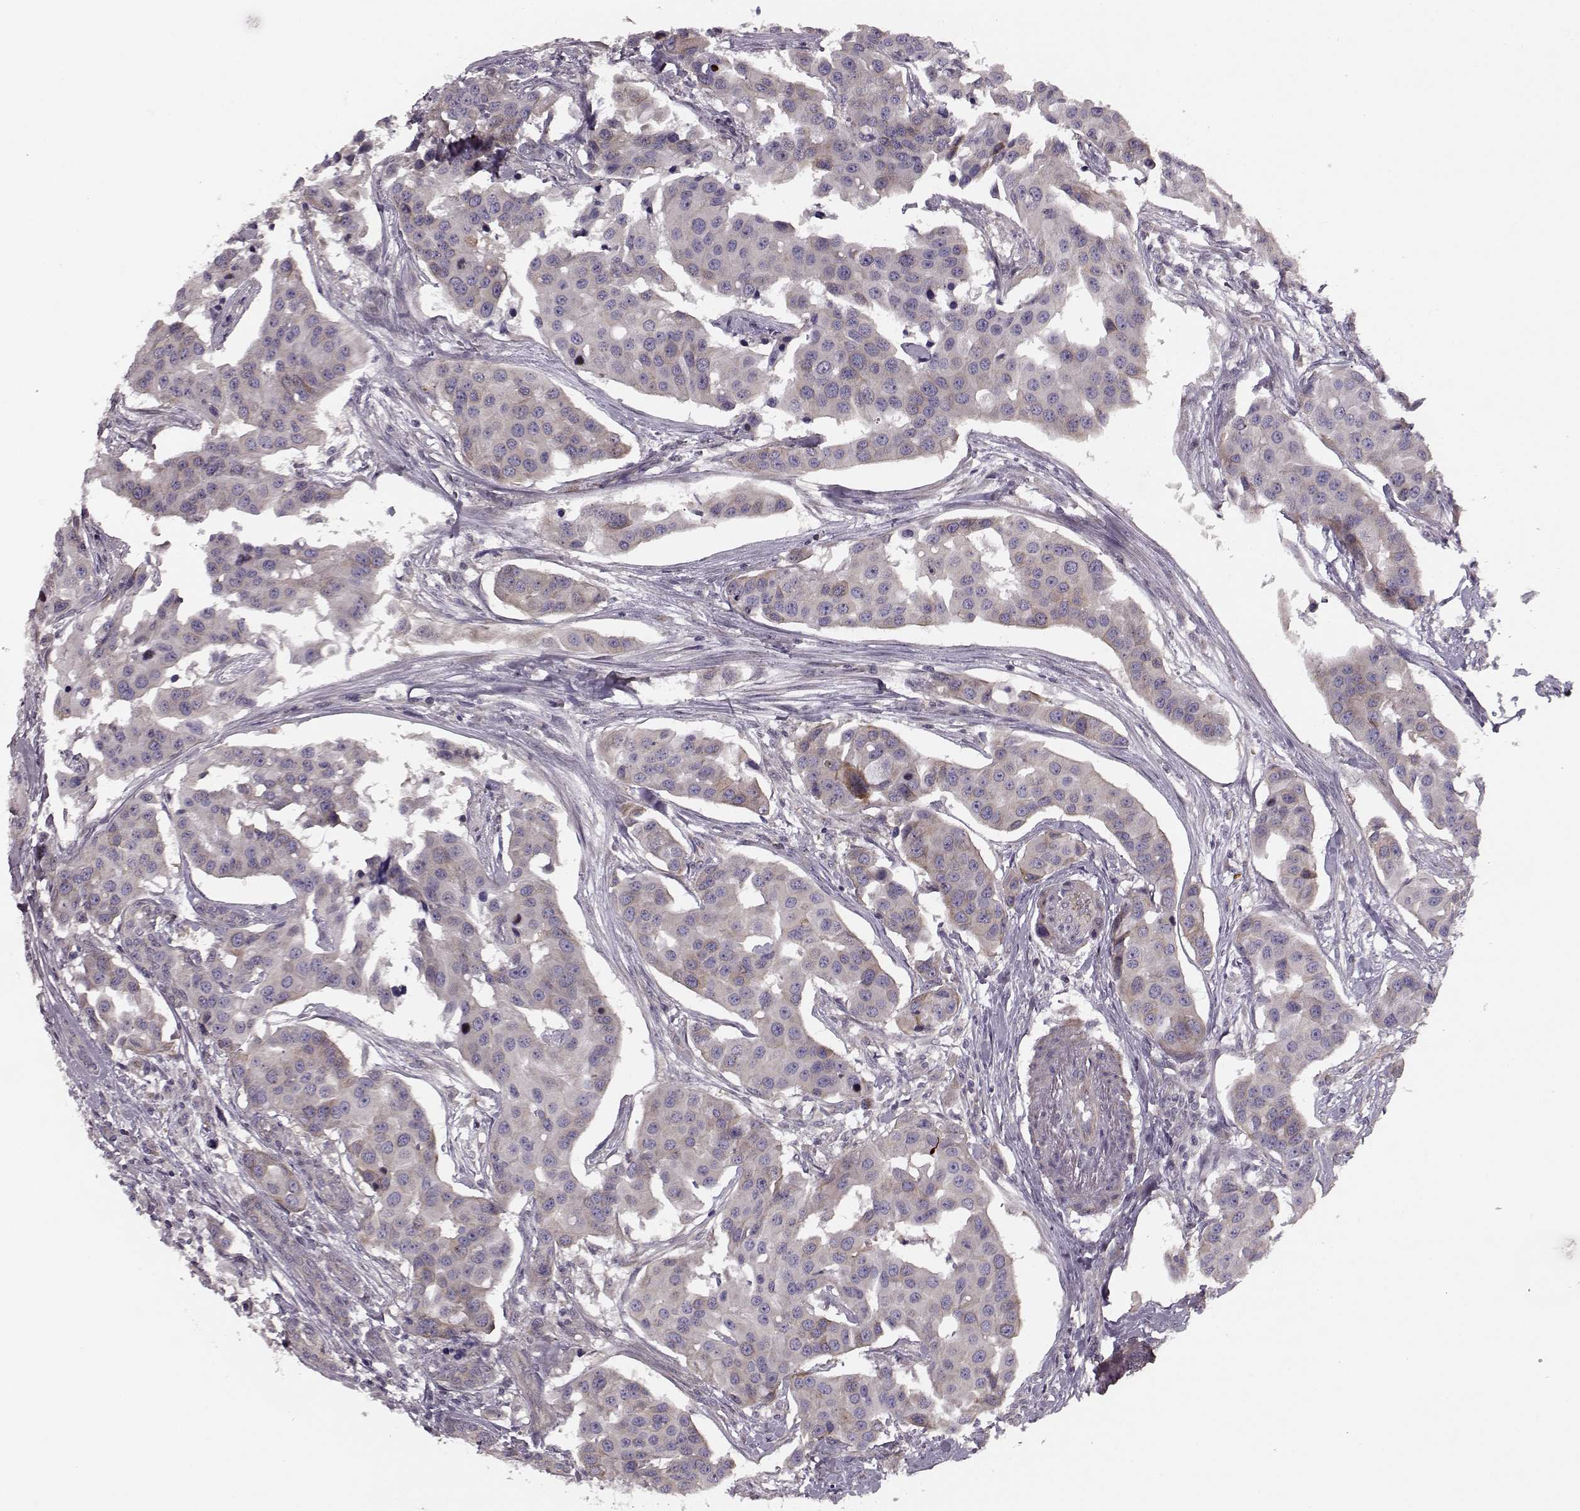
{"staining": {"intensity": "negative", "quantity": "none", "location": "none"}, "tissue": "head and neck cancer", "cell_type": "Tumor cells", "image_type": "cancer", "snomed": [{"axis": "morphology", "description": "Adenocarcinoma, NOS"}, {"axis": "topography", "description": "Head-Neck"}], "caption": "Tumor cells are negative for brown protein staining in adenocarcinoma (head and neck).", "gene": "MTR", "patient": {"sex": "male", "age": 76}}